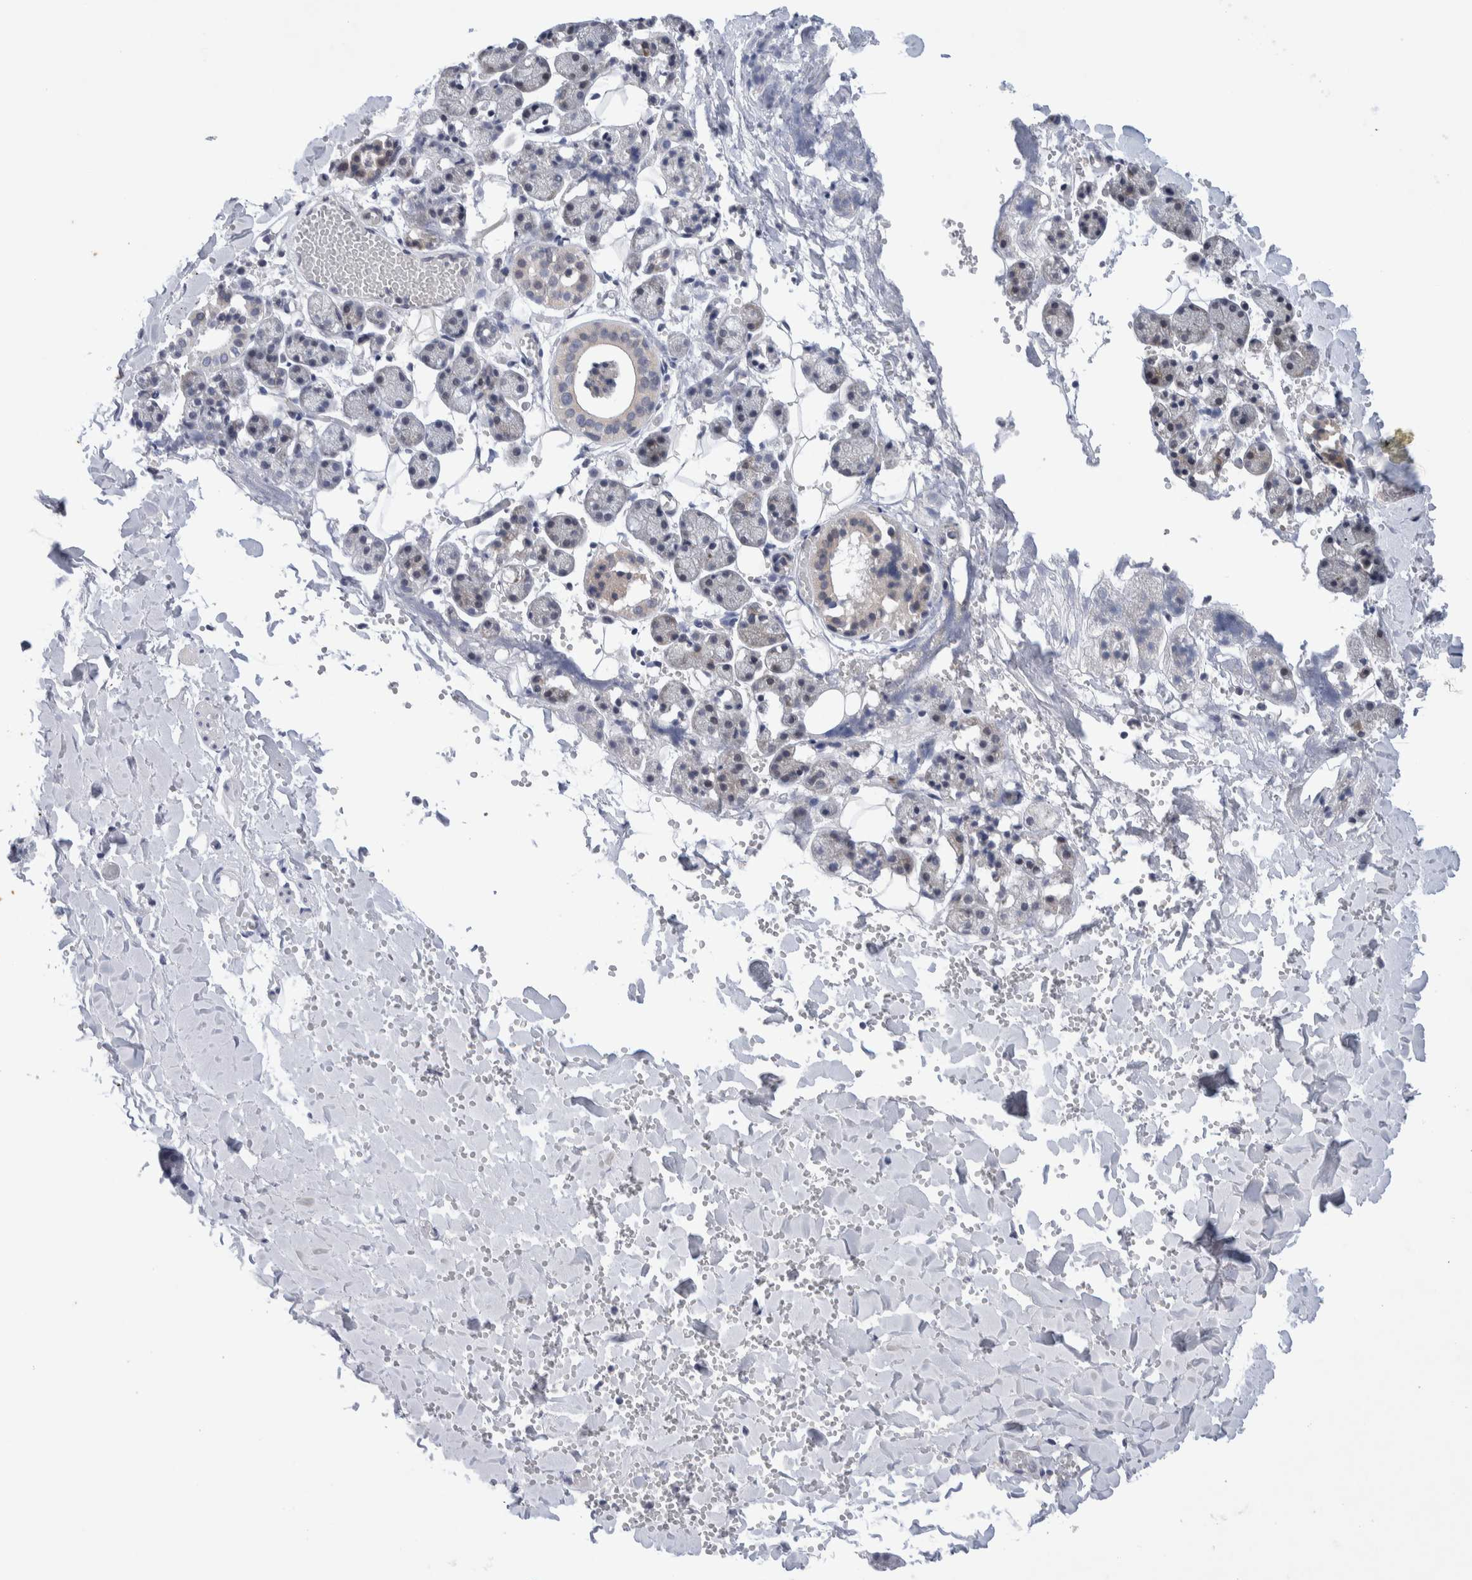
{"staining": {"intensity": "negative", "quantity": "none", "location": "none"}, "tissue": "salivary gland", "cell_type": "Glandular cells", "image_type": "normal", "snomed": [{"axis": "morphology", "description": "Normal tissue, NOS"}, {"axis": "topography", "description": "Salivary gland"}], "caption": "Photomicrograph shows no protein expression in glandular cells of unremarkable salivary gland.", "gene": "LZTS1", "patient": {"sex": "female", "age": 33}}